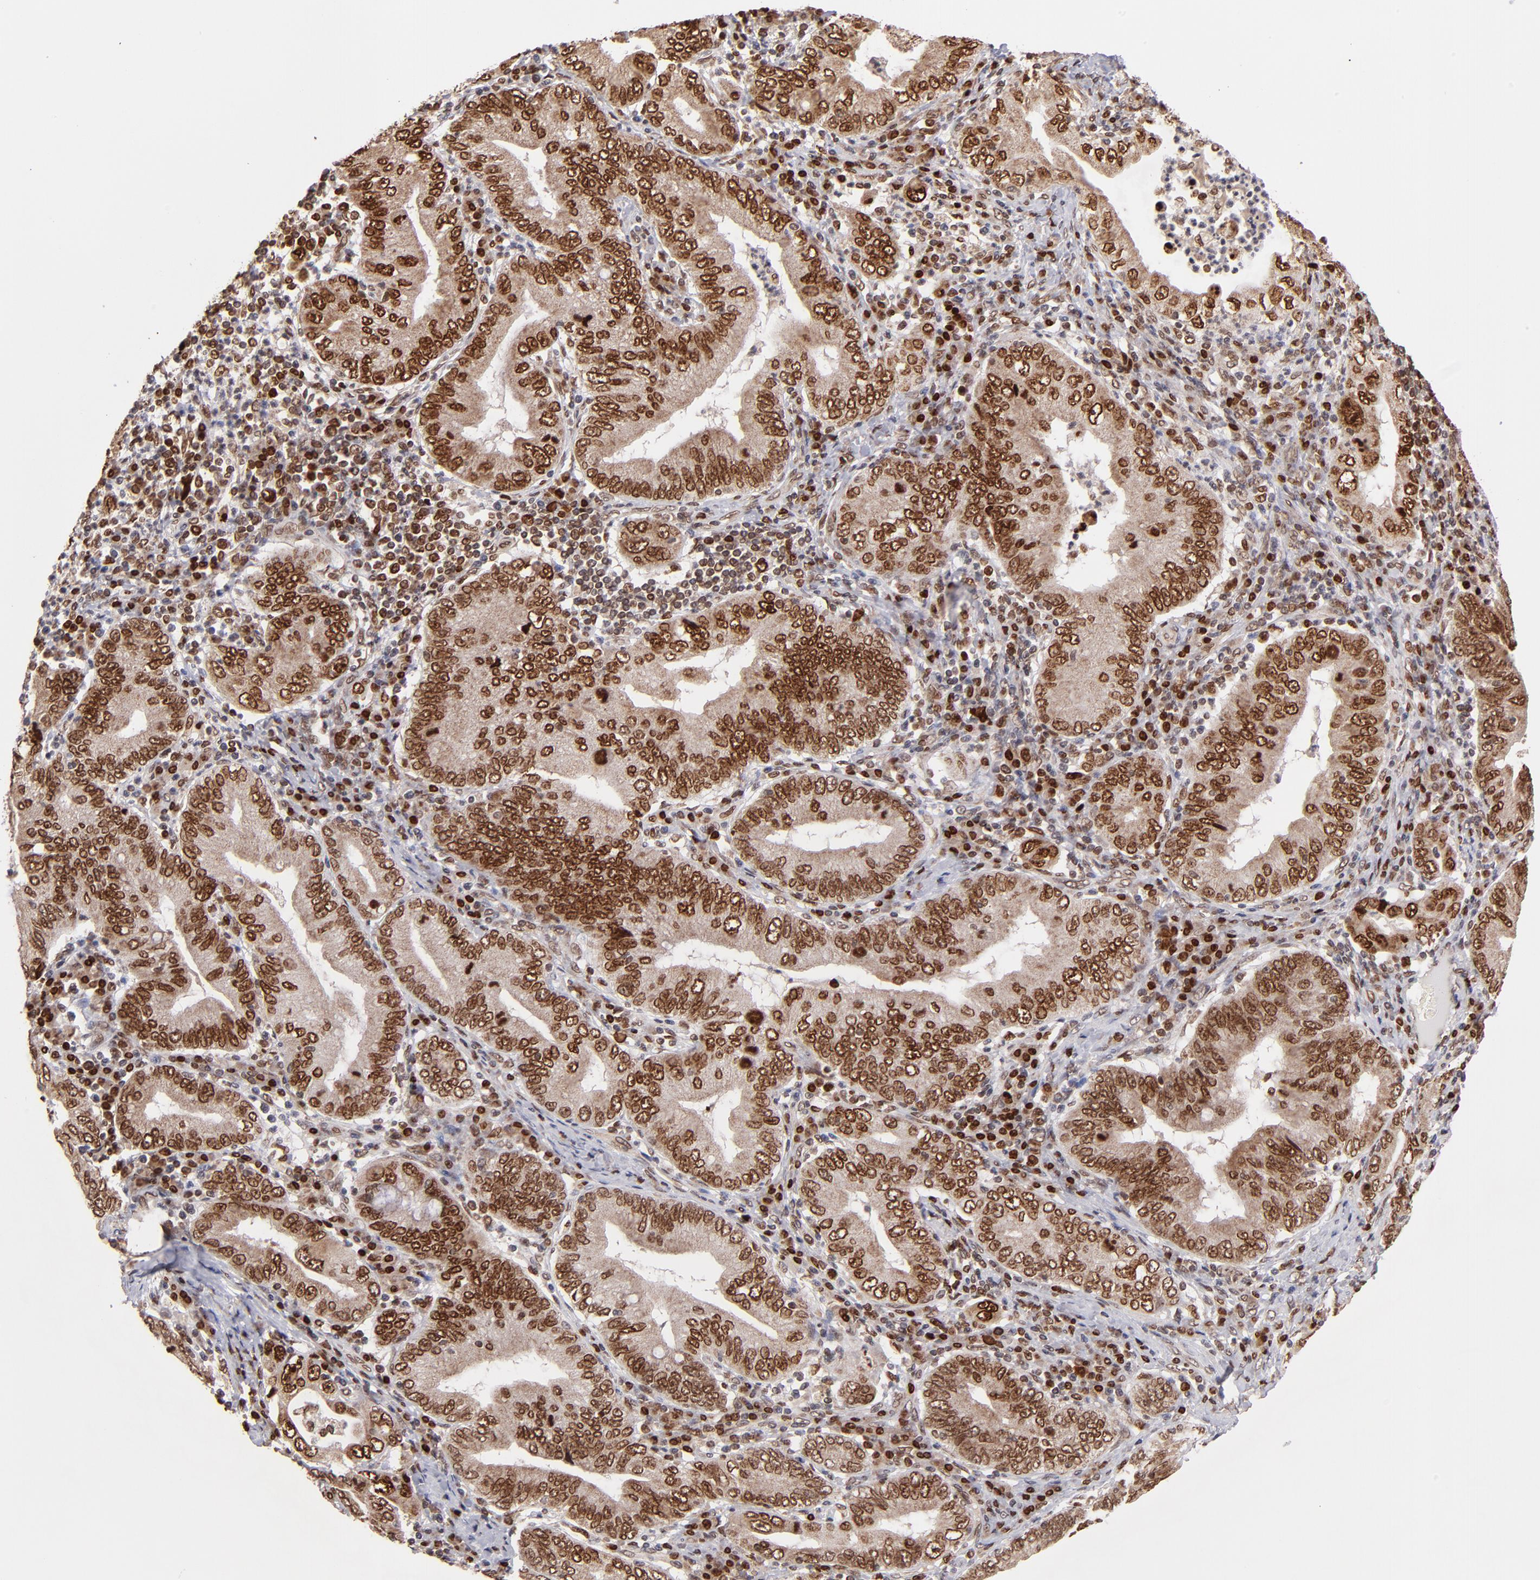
{"staining": {"intensity": "strong", "quantity": ">75%", "location": "cytoplasmic/membranous,nuclear"}, "tissue": "stomach cancer", "cell_type": "Tumor cells", "image_type": "cancer", "snomed": [{"axis": "morphology", "description": "Normal tissue, NOS"}, {"axis": "morphology", "description": "Adenocarcinoma, NOS"}, {"axis": "topography", "description": "Esophagus"}, {"axis": "topography", "description": "Stomach, upper"}, {"axis": "topography", "description": "Peripheral nerve tissue"}], "caption": "Immunohistochemical staining of human stomach adenocarcinoma exhibits high levels of strong cytoplasmic/membranous and nuclear protein staining in about >75% of tumor cells. (DAB IHC with brightfield microscopy, high magnification).", "gene": "TOP1MT", "patient": {"sex": "male", "age": 62}}